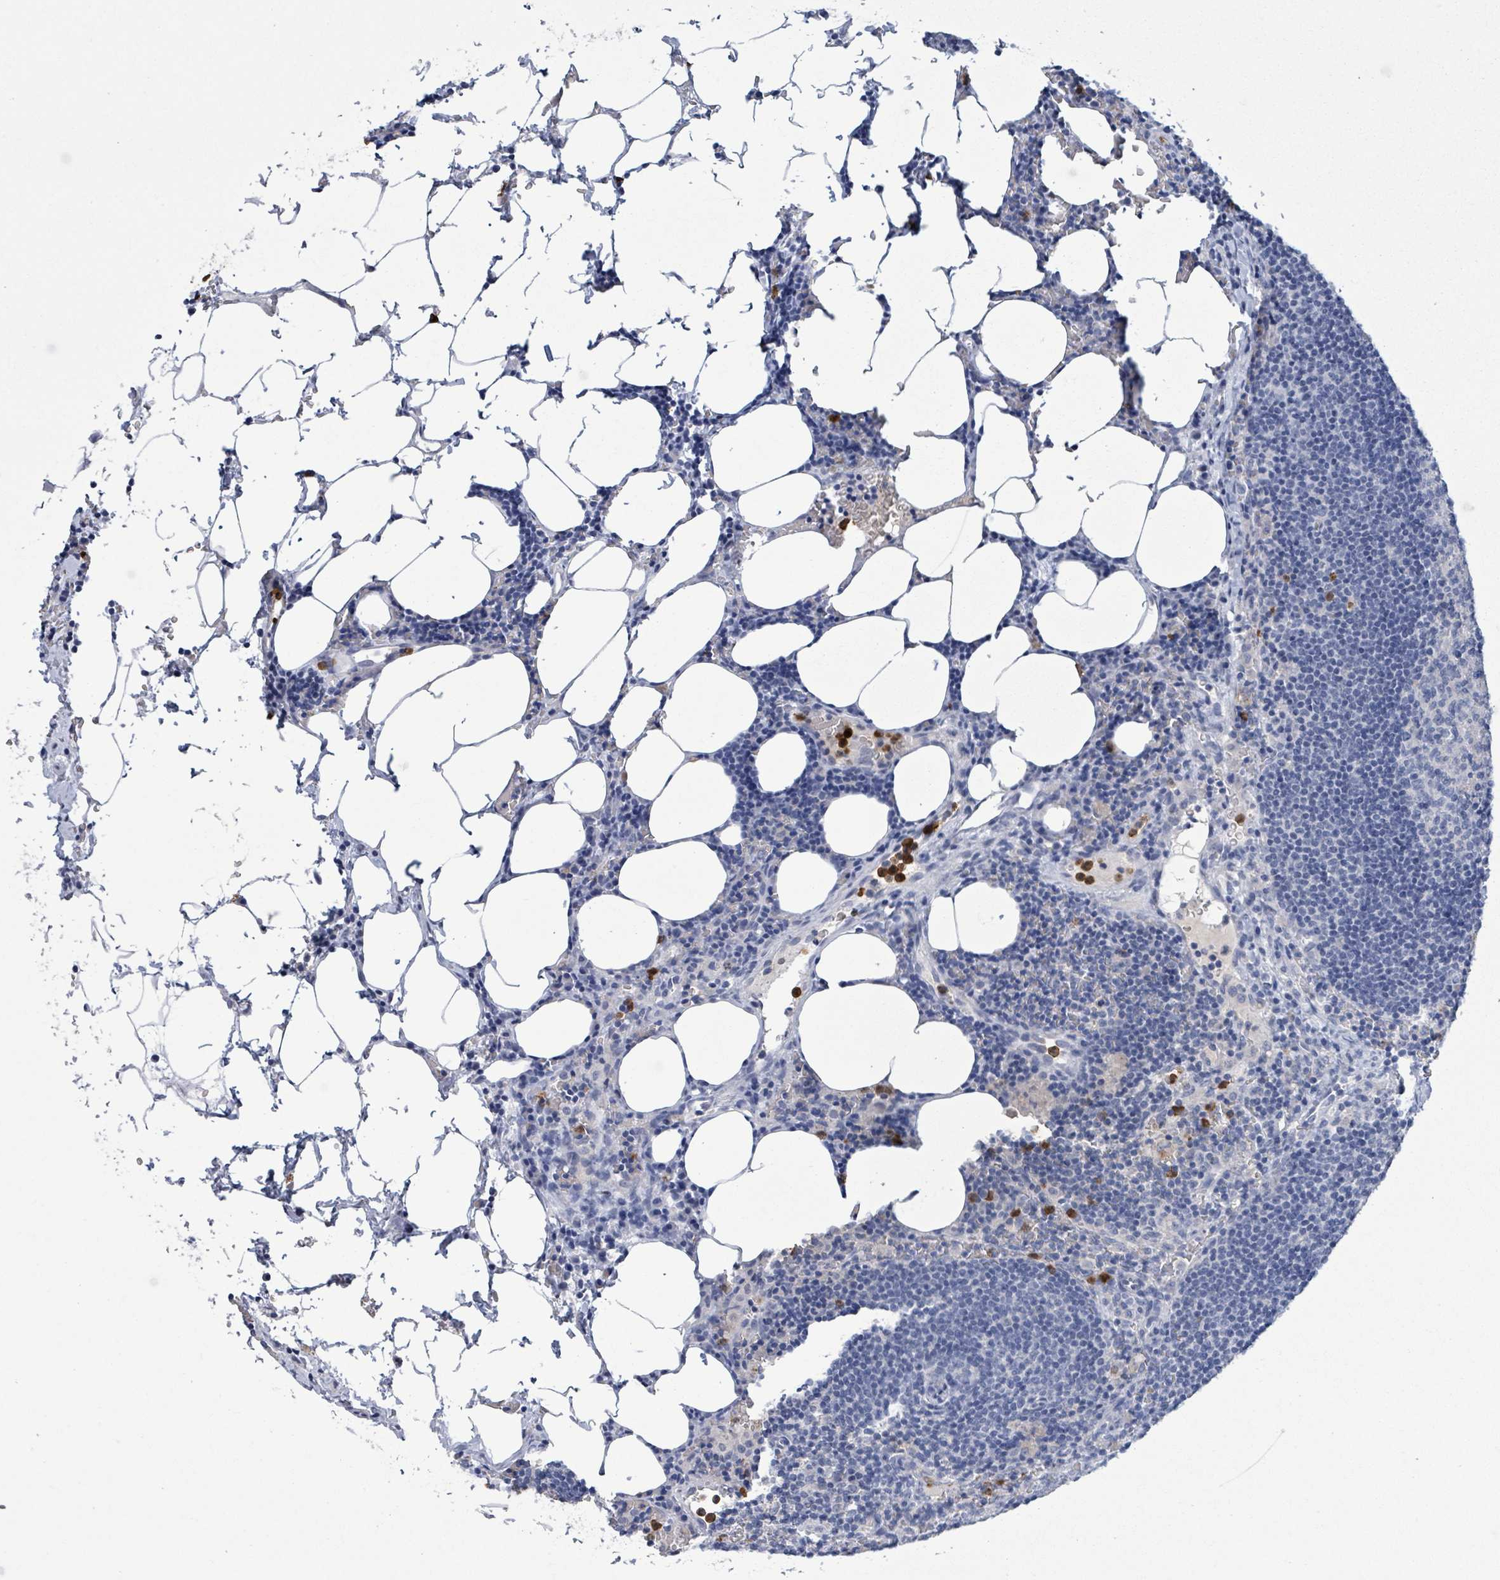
{"staining": {"intensity": "negative", "quantity": "none", "location": "none"}, "tissue": "lymph node", "cell_type": "Germinal center cells", "image_type": "normal", "snomed": [{"axis": "morphology", "description": "Normal tissue, NOS"}, {"axis": "topography", "description": "Lymph node"}], "caption": "An image of human lymph node is negative for staining in germinal center cells. The staining is performed using DAB (3,3'-diaminobenzidine) brown chromogen with nuclei counter-stained in using hematoxylin.", "gene": "LCLAT1", "patient": {"sex": "male", "age": 62}}